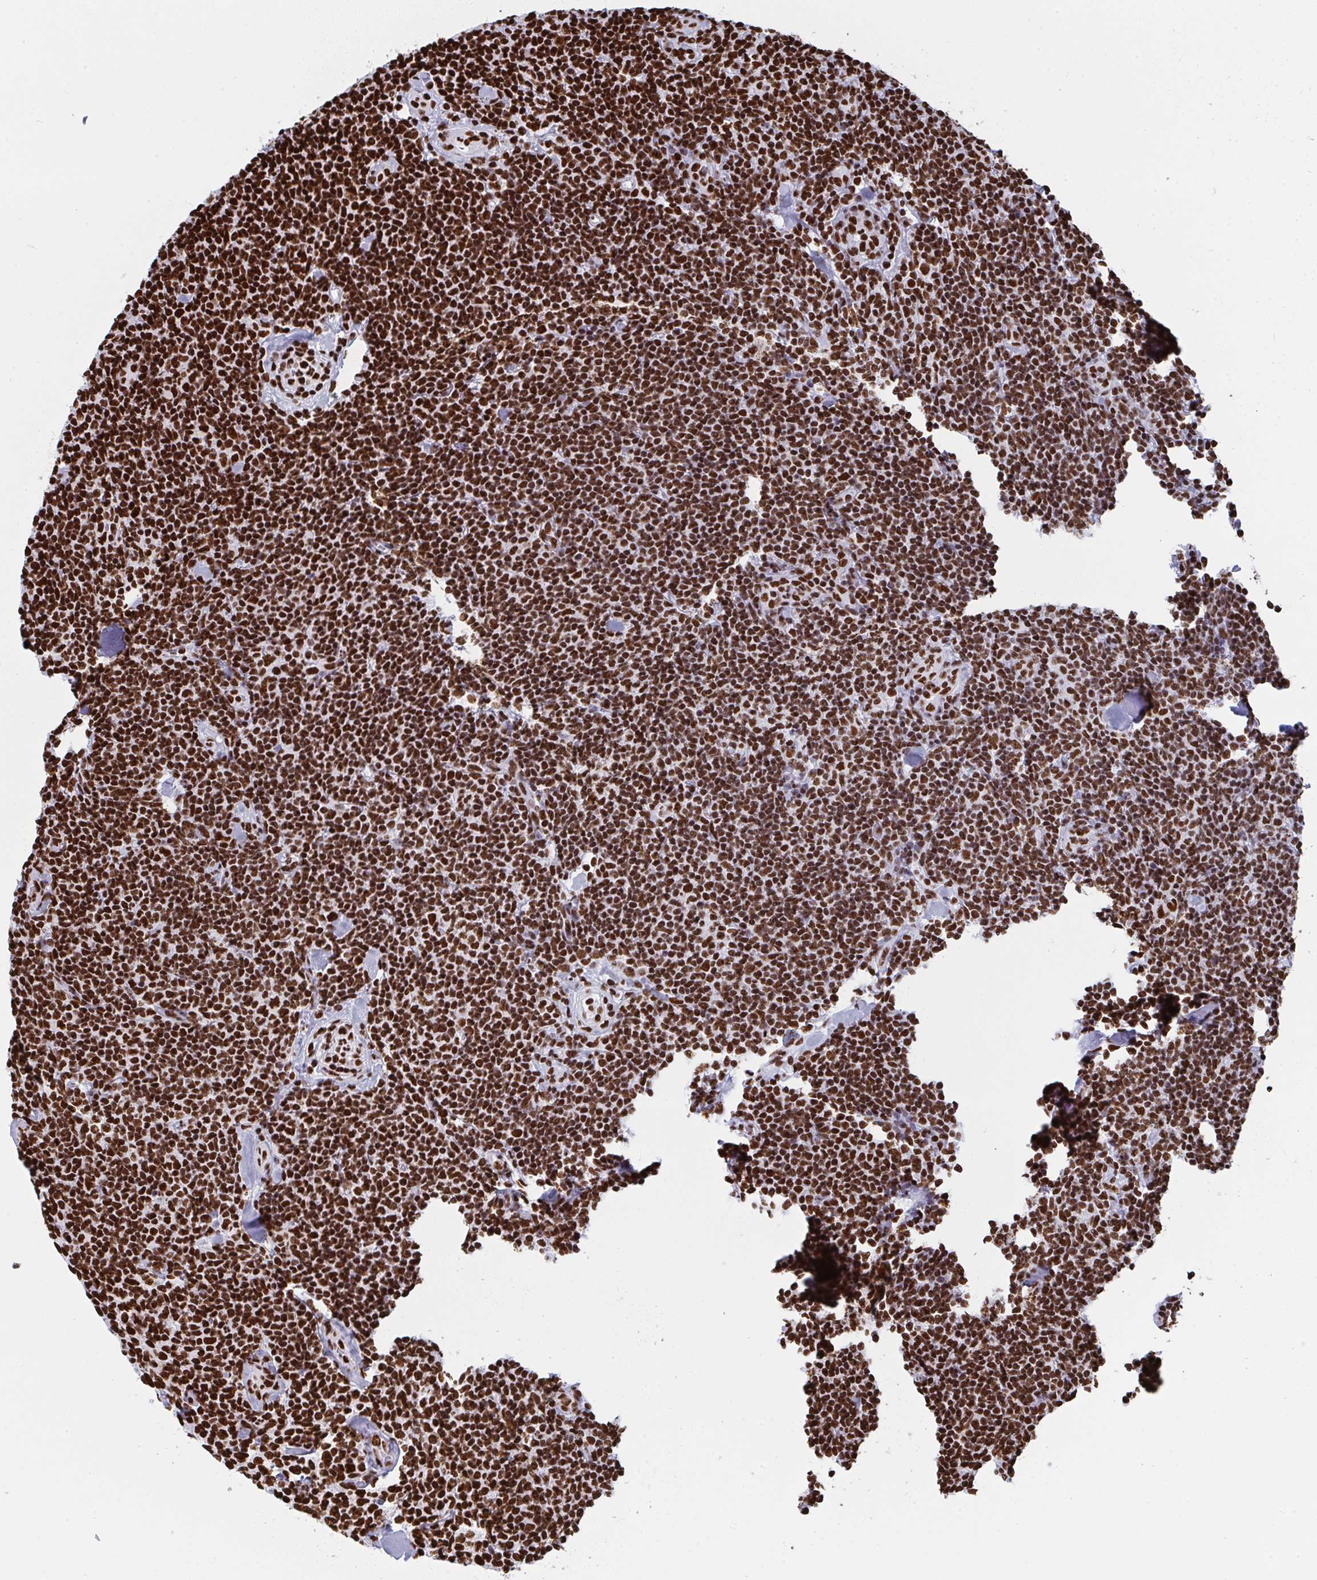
{"staining": {"intensity": "strong", "quantity": ">75%", "location": "nuclear"}, "tissue": "lymphoma", "cell_type": "Tumor cells", "image_type": "cancer", "snomed": [{"axis": "morphology", "description": "Malignant lymphoma, non-Hodgkin's type, Low grade"}, {"axis": "topography", "description": "Lymph node"}], "caption": "About >75% of tumor cells in low-grade malignant lymphoma, non-Hodgkin's type exhibit strong nuclear protein staining as visualized by brown immunohistochemical staining.", "gene": "GAR1", "patient": {"sex": "female", "age": 56}}